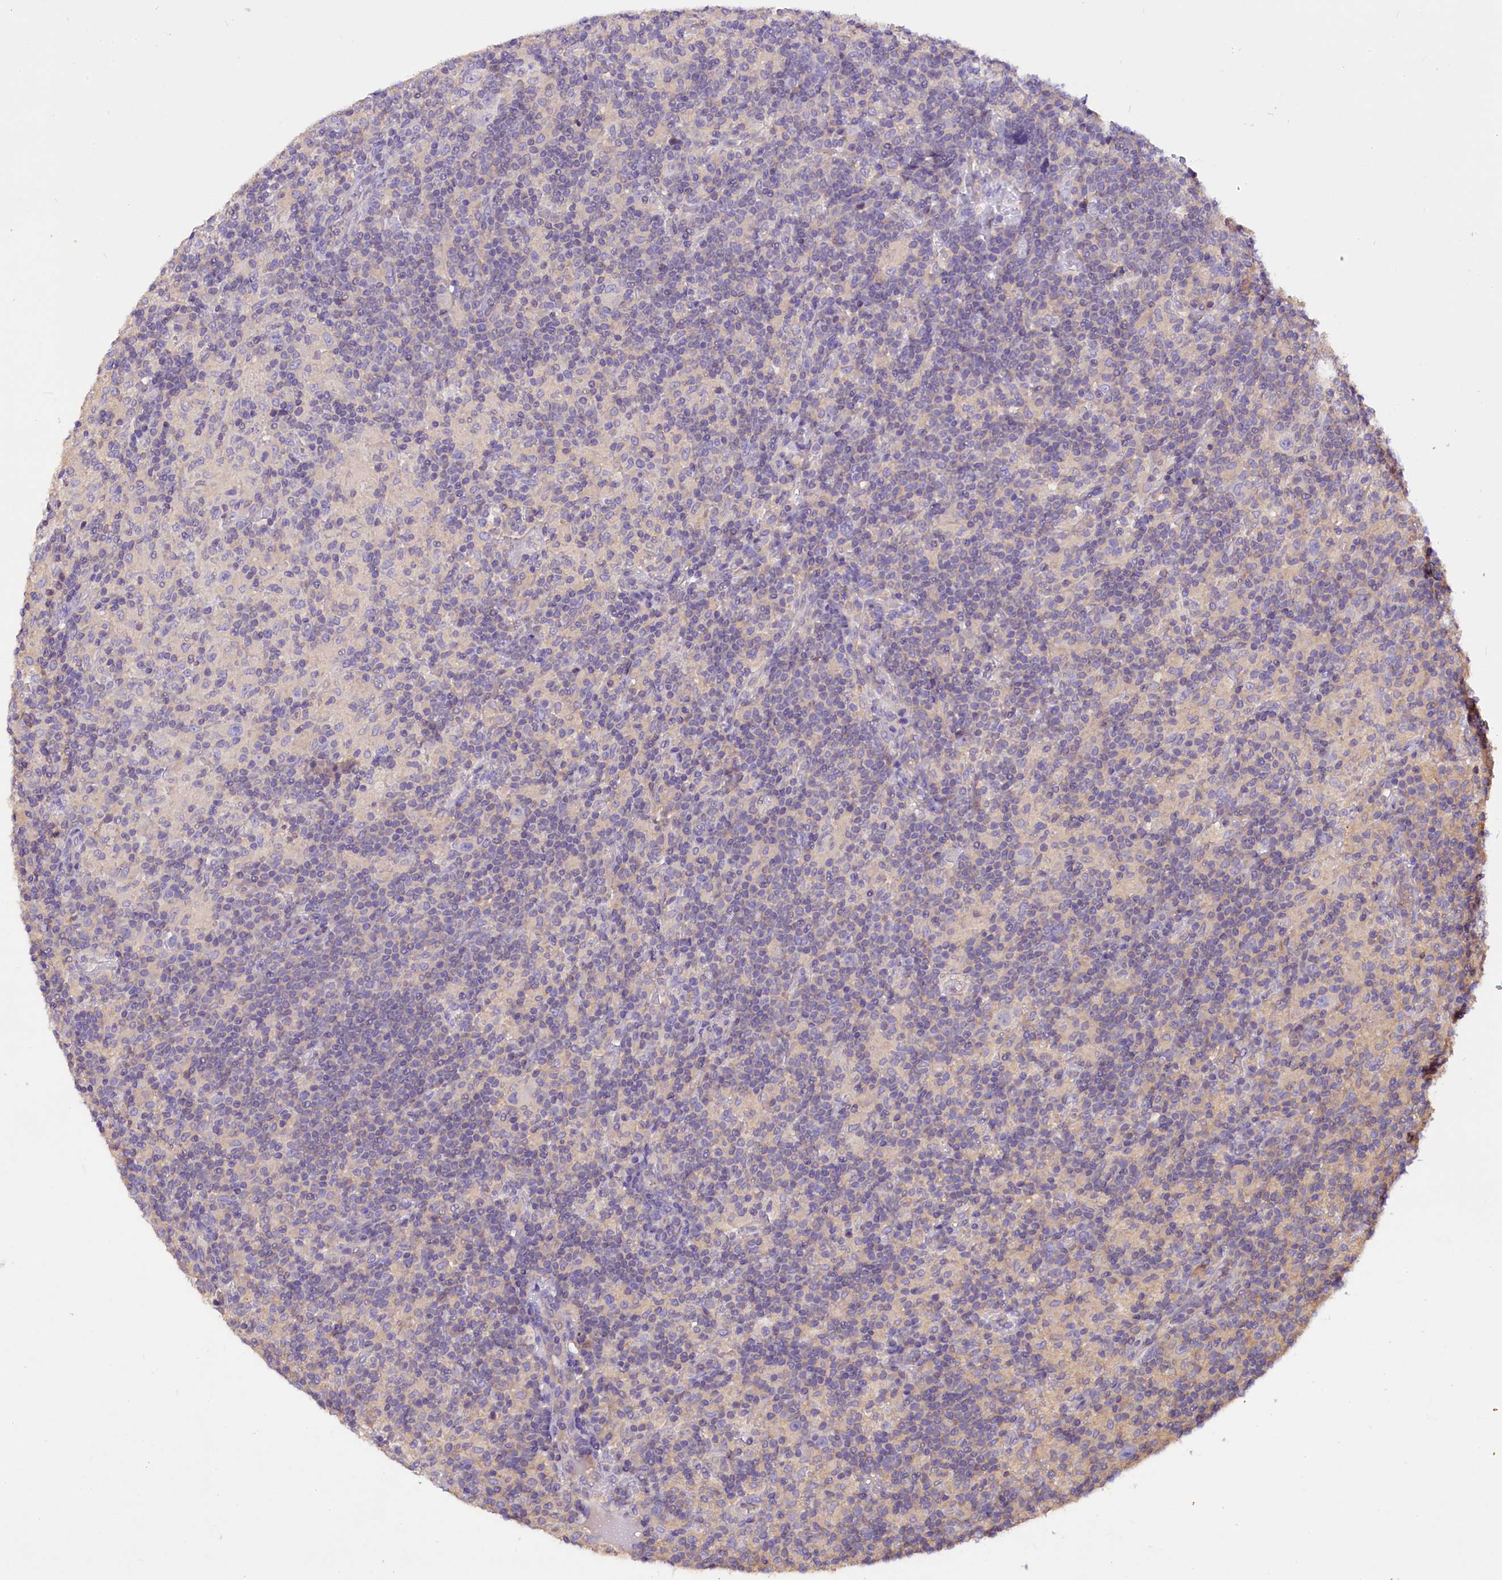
{"staining": {"intensity": "negative", "quantity": "none", "location": "none"}, "tissue": "lymphoma", "cell_type": "Tumor cells", "image_type": "cancer", "snomed": [{"axis": "morphology", "description": "Hodgkin's disease, NOS"}, {"axis": "topography", "description": "Lymph node"}], "caption": "Immunohistochemistry of Hodgkin's disease reveals no staining in tumor cells. (Brightfield microscopy of DAB (3,3'-diaminobenzidine) immunohistochemistry at high magnification).", "gene": "AP3B2", "patient": {"sex": "male", "age": 70}}